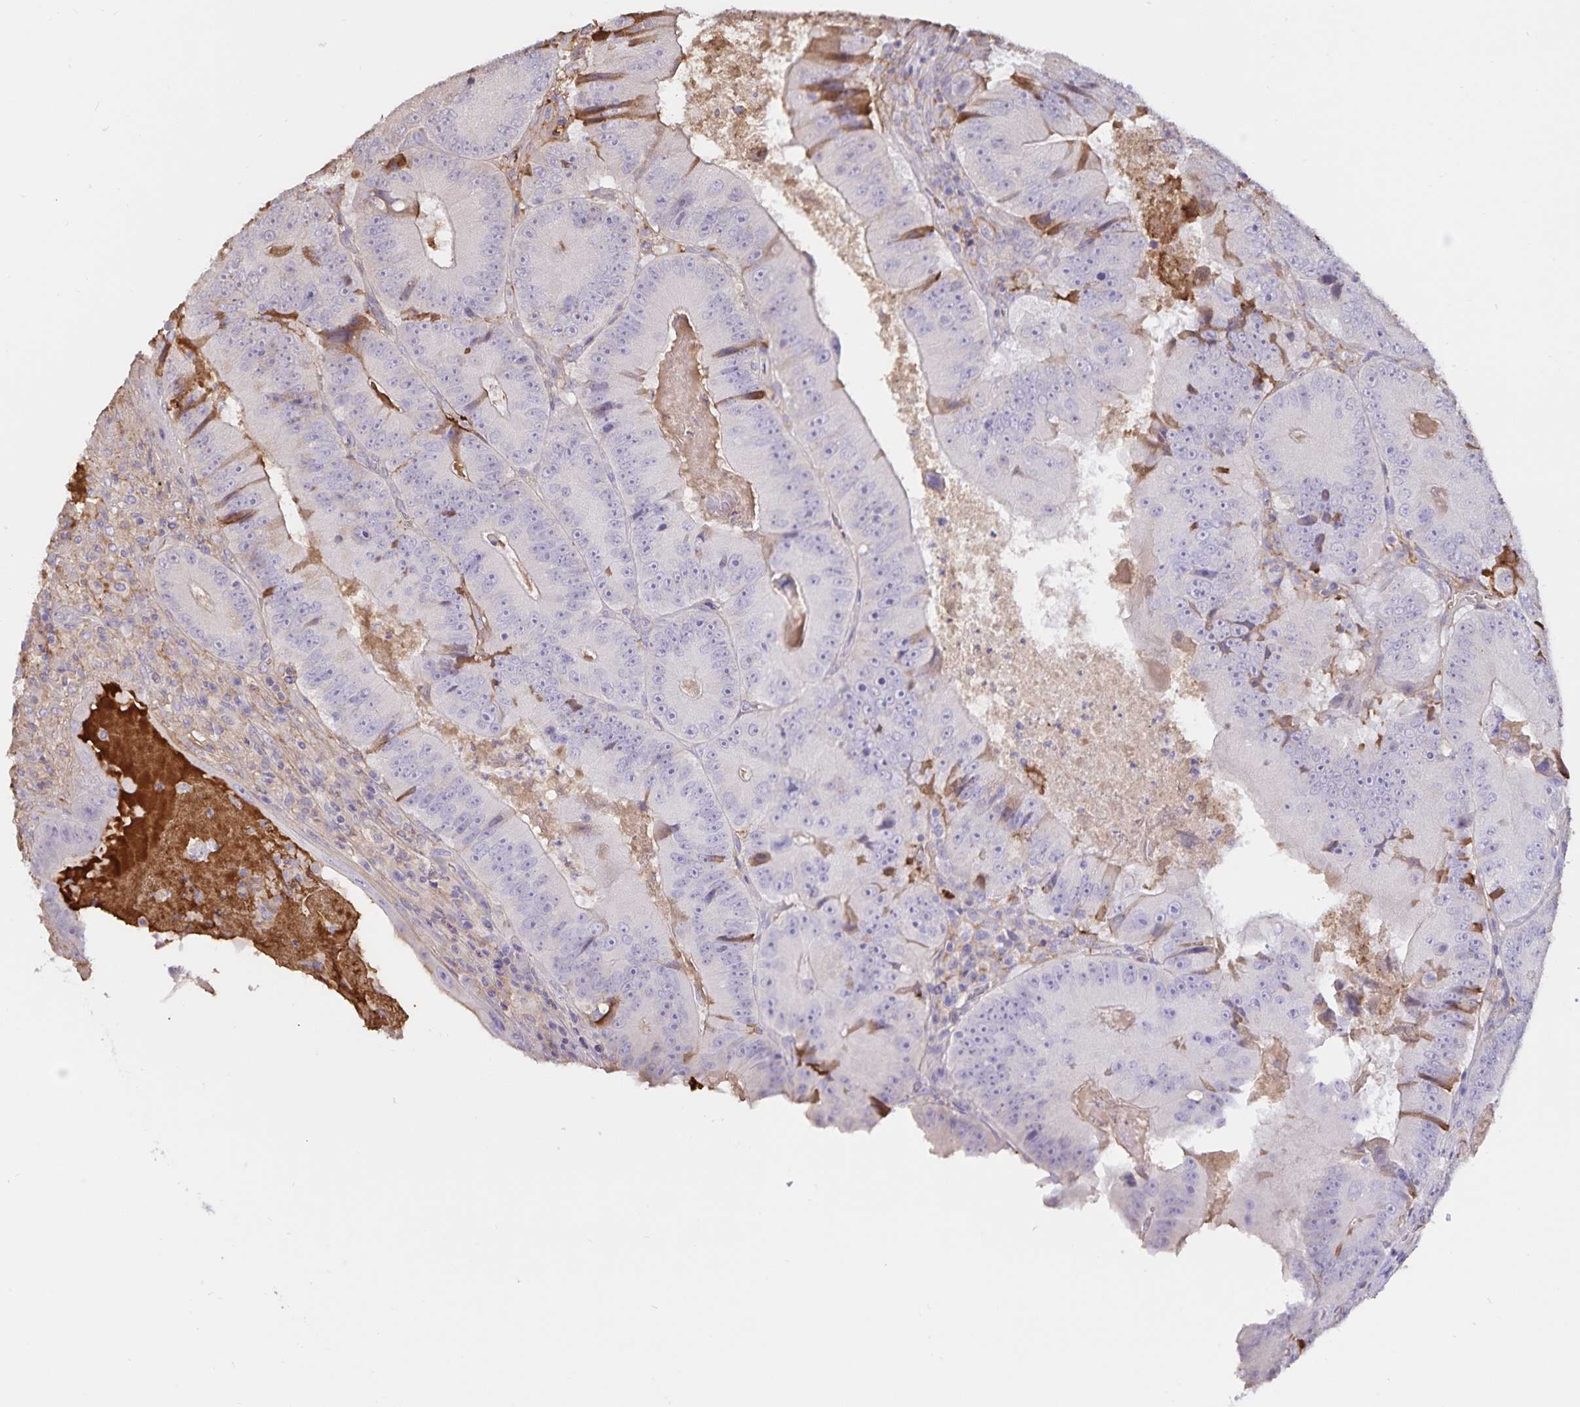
{"staining": {"intensity": "negative", "quantity": "none", "location": "none"}, "tissue": "colorectal cancer", "cell_type": "Tumor cells", "image_type": "cancer", "snomed": [{"axis": "morphology", "description": "Adenocarcinoma, NOS"}, {"axis": "topography", "description": "Colon"}], "caption": "Protein analysis of adenocarcinoma (colorectal) shows no significant staining in tumor cells.", "gene": "FGG", "patient": {"sex": "female", "age": 86}}